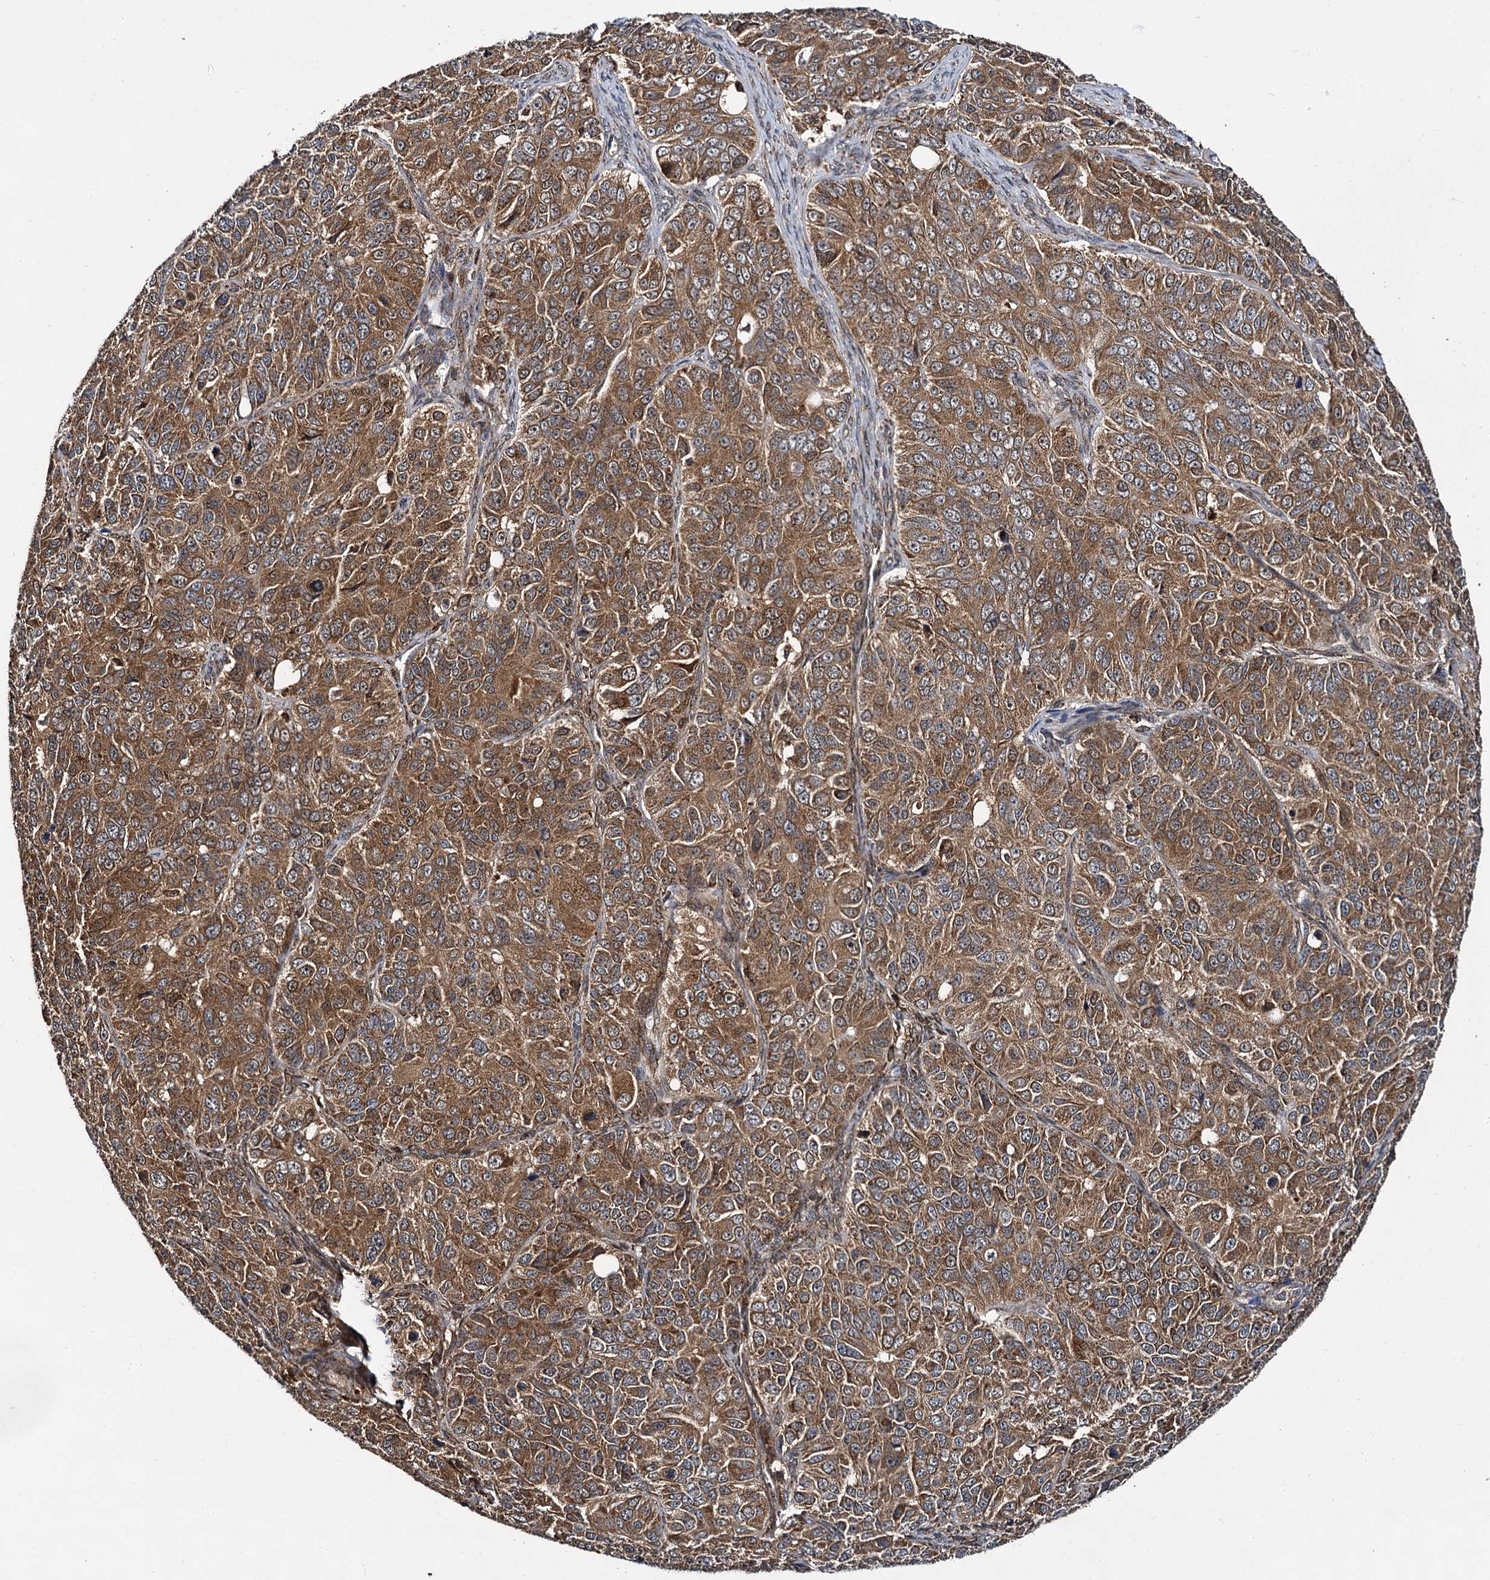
{"staining": {"intensity": "moderate", "quantity": ">75%", "location": "cytoplasmic/membranous"}, "tissue": "ovarian cancer", "cell_type": "Tumor cells", "image_type": "cancer", "snomed": [{"axis": "morphology", "description": "Carcinoma, endometroid"}, {"axis": "topography", "description": "Ovary"}], "caption": "This is an image of immunohistochemistry staining of endometroid carcinoma (ovarian), which shows moderate positivity in the cytoplasmic/membranous of tumor cells.", "gene": "UFM1", "patient": {"sex": "female", "age": 51}}